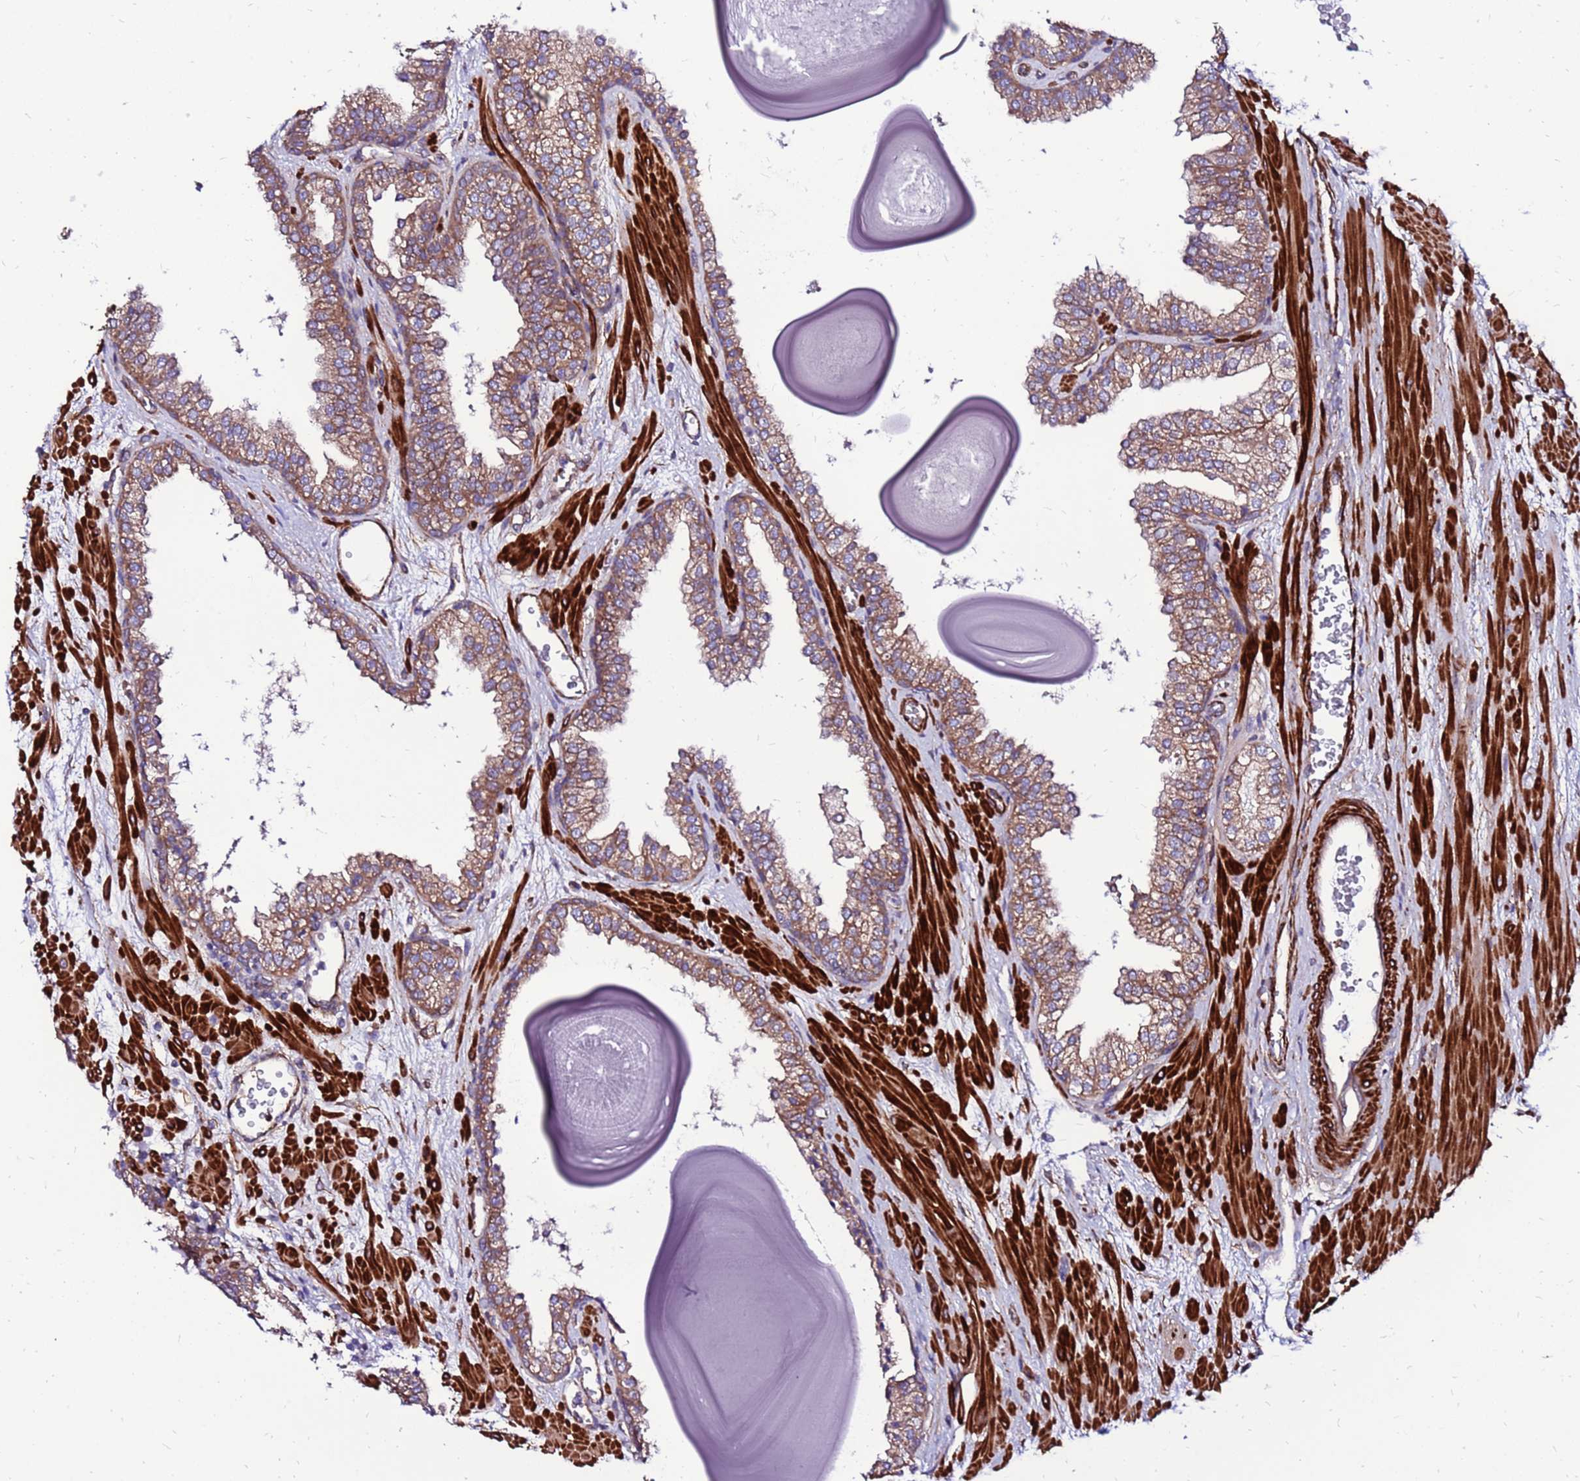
{"staining": {"intensity": "moderate", "quantity": ">75%", "location": "cytoplasmic/membranous"}, "tissue": "prostate", "cell_type": "Glandular cells", "image_type": "normal", "snomed": [{"axis": "morphology", "description": "Normal tissue, NOS"}, {"axis": "topography", "description": "Prostate"}], "caption": "This is a micrograph of IHC staining of benign prostate, which shows moderate expression in the cytoplasmic/membranous of glandular cells.", "gene": "EI24", "patient": {"sex": "male", "age": 48}}